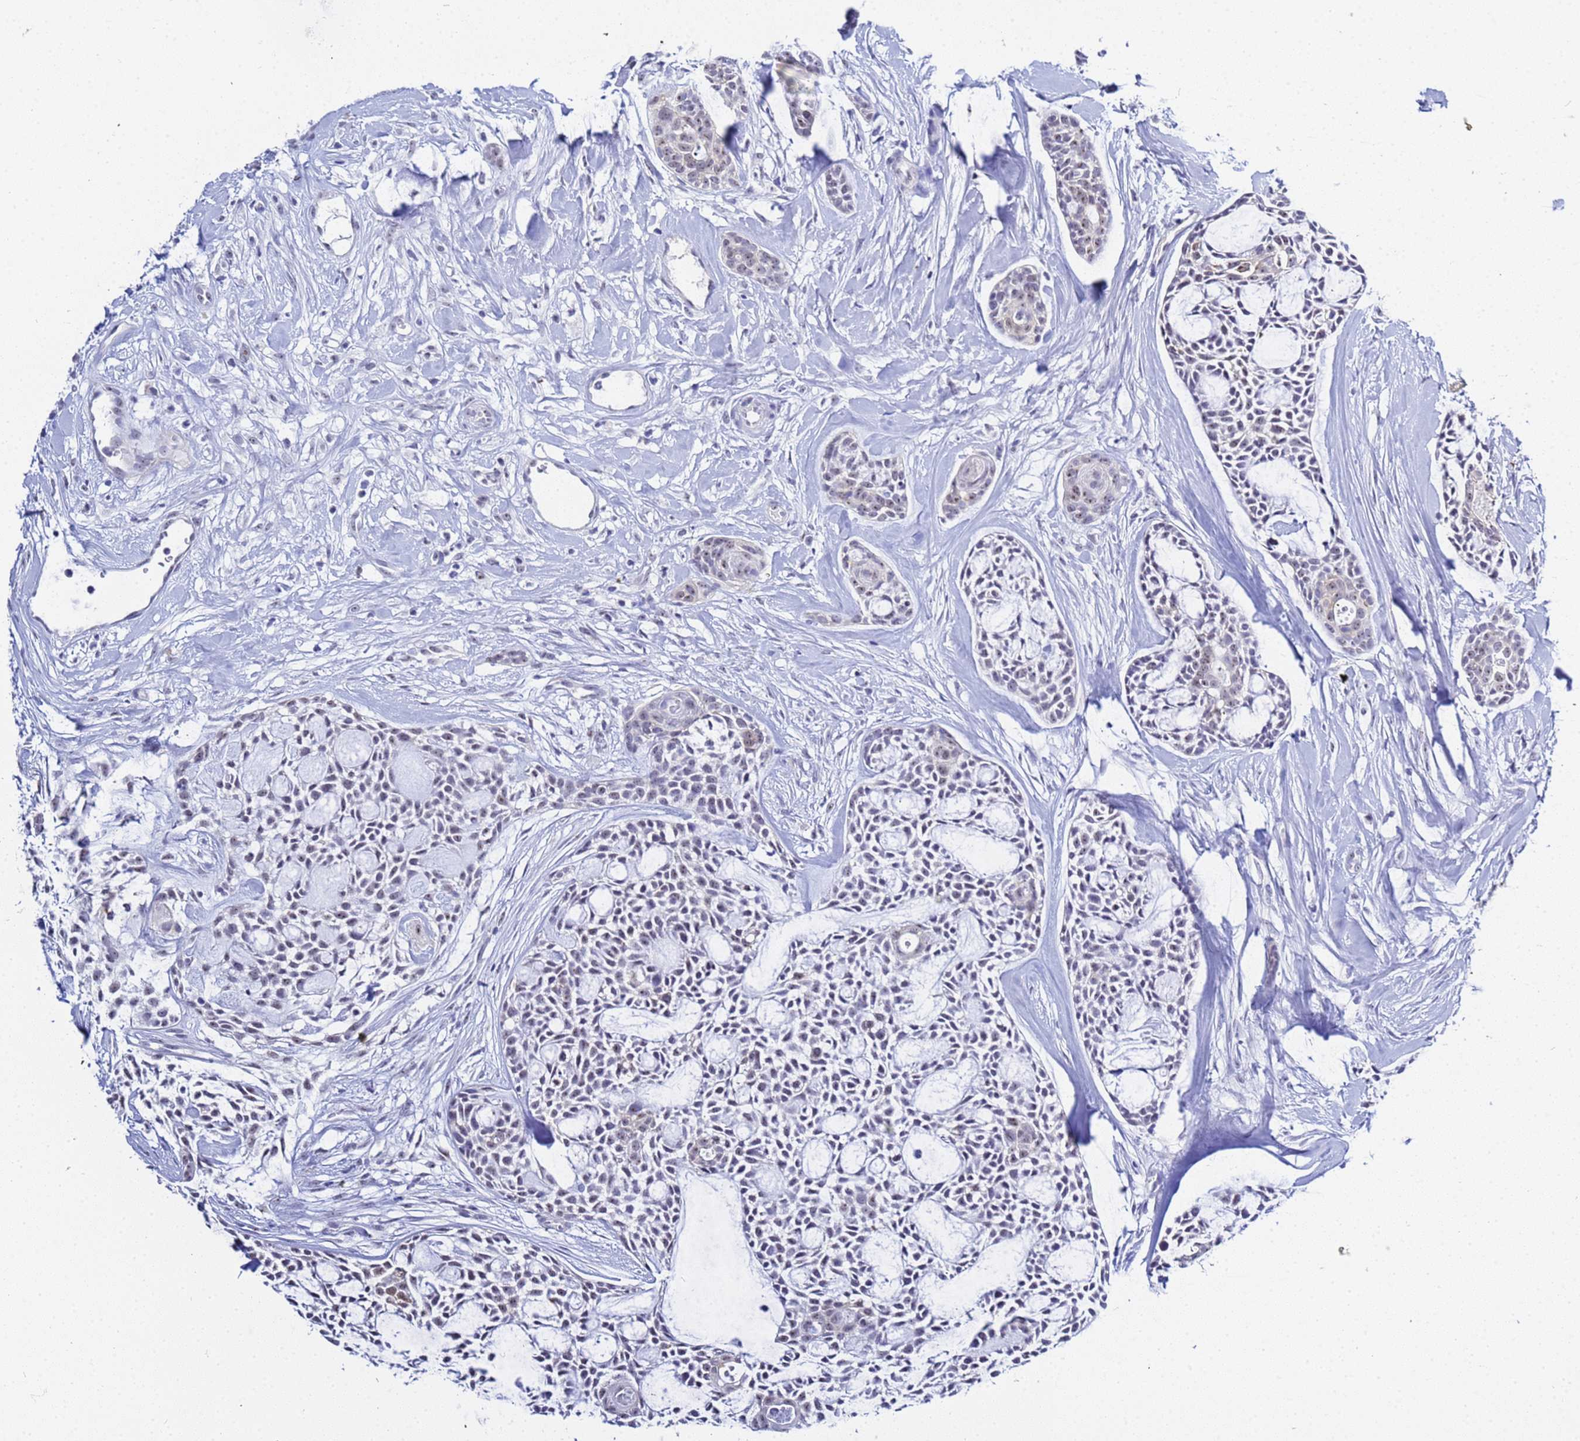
{"staining": {"intensity": "weak", "quantity": "25%-75%", "location": "nuclear"}, "tissue": "head and neck cancer", "cell_type": "Tumor cells", "image_type": "cancer", "snomed": [{"axis": "morphology", "description": "Adenocarcinoma, NOS"}, {"axis": "topography", "description": "Subcutis"}, {"axis": "topography", "description": "Head-Neck"}], "caption": "This is an image of immunohistochemistry (IHC) staining of head and neck adenocarcinoma, which shows weak positivity in the nuclear of tumor cells.", "gene": "ACTL6B", "patient": {"sex": "female", "age": 73}}